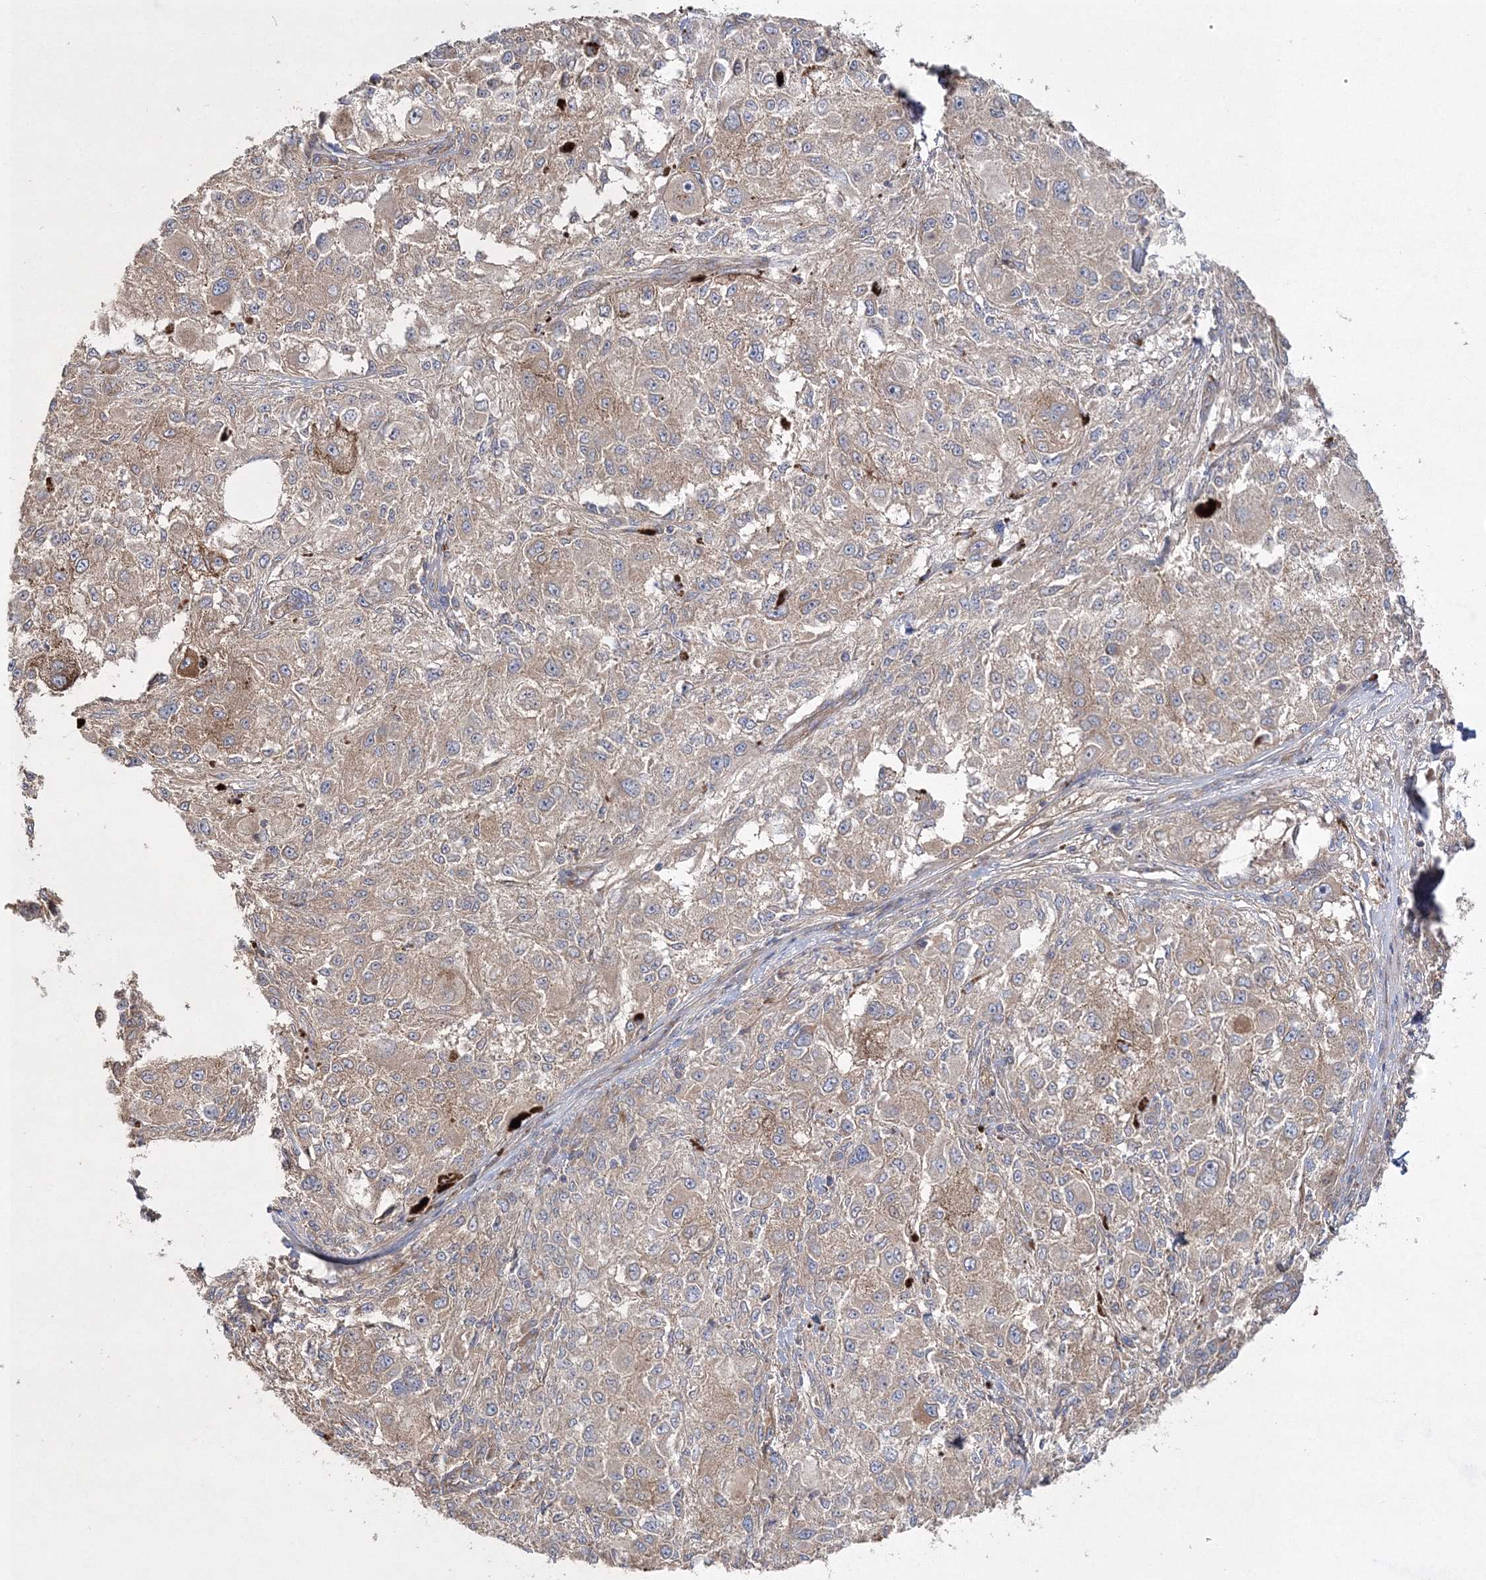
{"staining": {"intensity": "weak", "quantity": ">75%", "location": "cytoplasmic/membranous"}, "tissue": "melanoma", "cell_type": "Tumor cells", "image_type": "cancer", "snomed": [{"axis": "morphology", "description": "Necrosis, NOS"}, {"axis": "morphology", "description": "Malignant melanoma, NOS"}, {"axis": "topography", "description": "Skin"}], "caption": "Melanoma stained with a brown dye displays weak cytoplasmic/membranous positive expression in approximately >75% of tumor cells.", "gene": "ZSWIM6", "patient": {"sex": "female", "age": 87}}